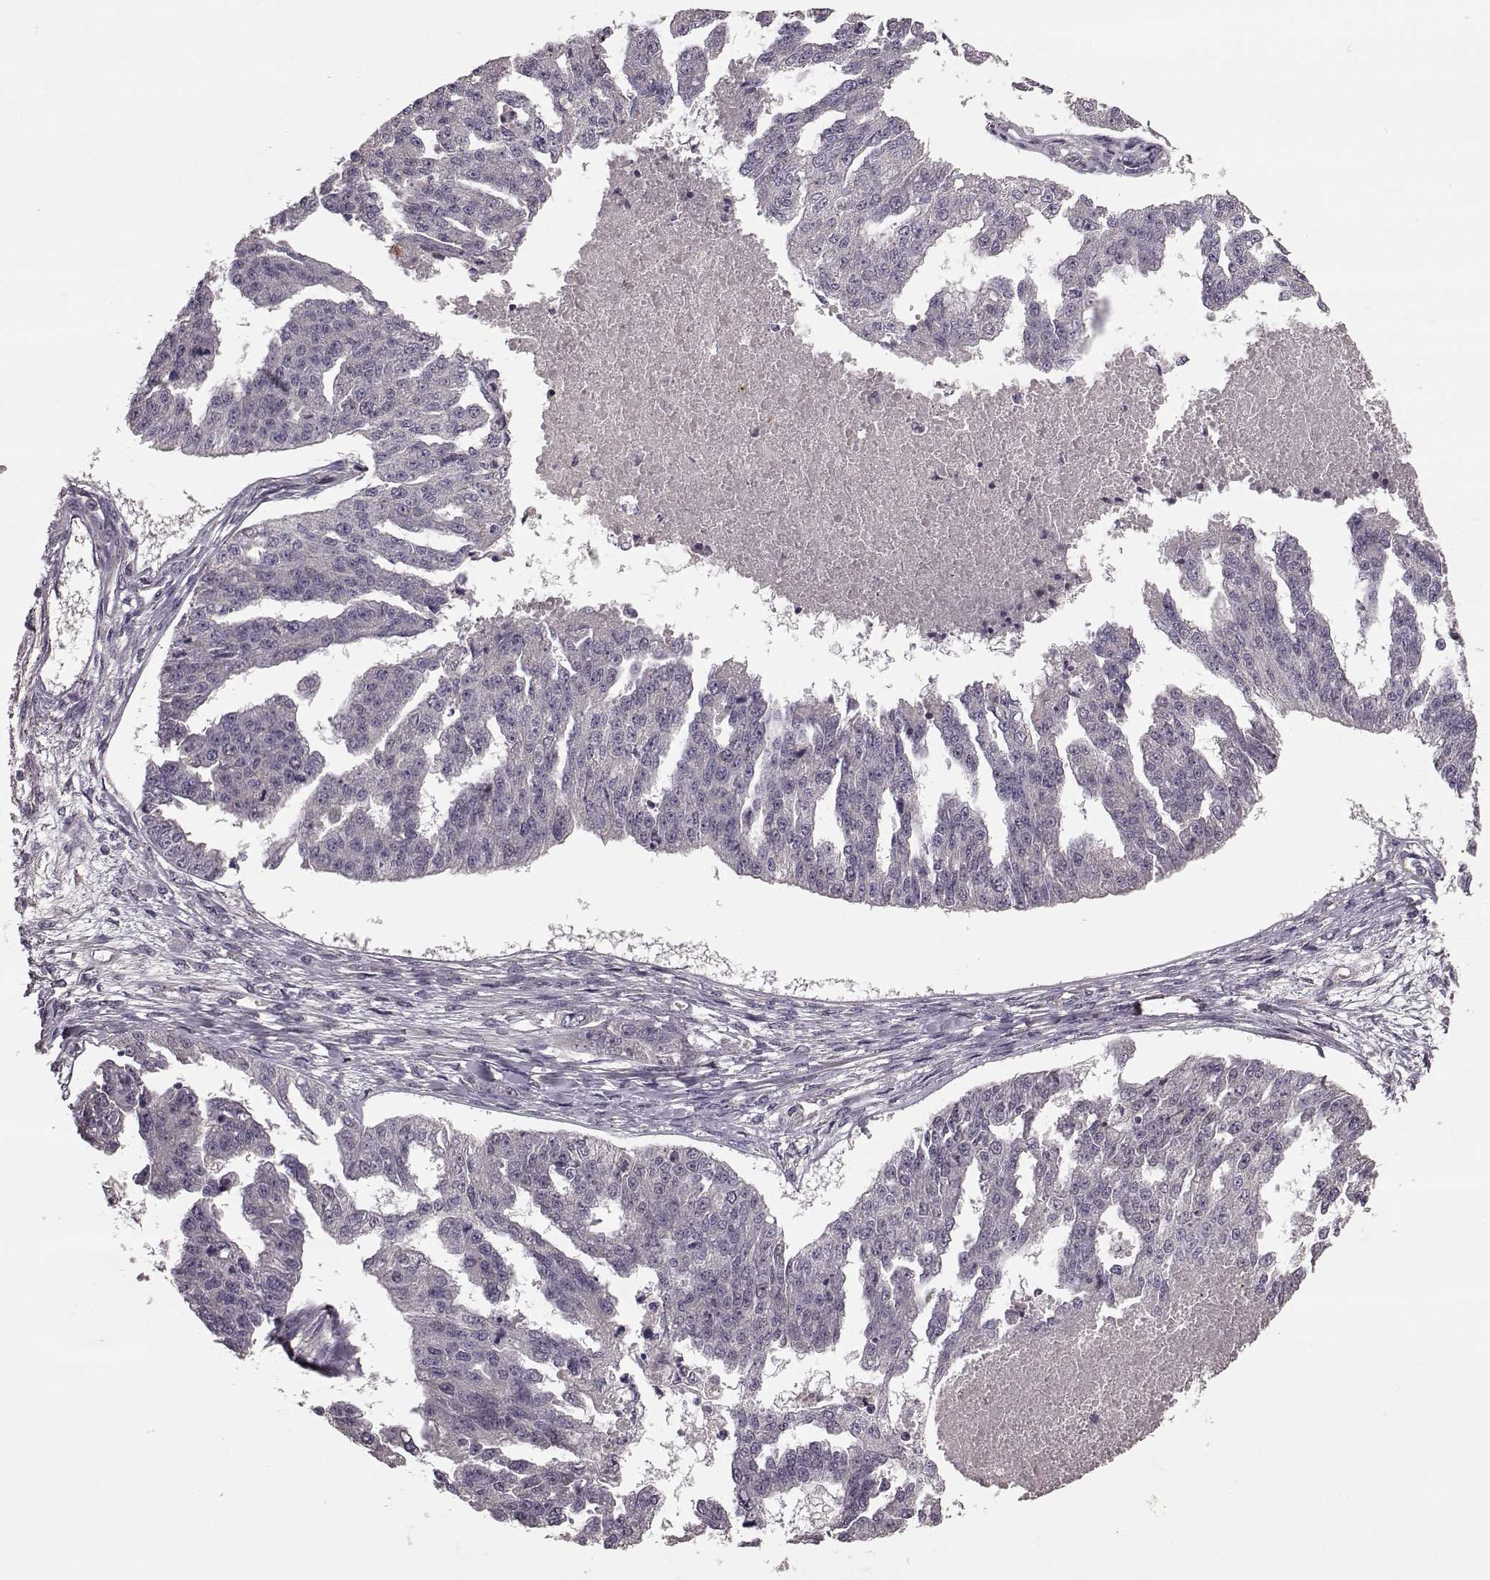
{"staining": {"intensity": "negative", "quantity": "none", "location": "none"}, "tissue": "ovarian cancer", "cell_type": "Tumor cells", "image_type": "cancer", "snomed": [{"axis": "morphology", "description": "Cystadenocarcinoma, serous, NOS"}, {"axis": "topography", "description": "Ovary"}], "caption": "This is an immunohistochemistry (IHC) micrograph of human serous cystadenocarcinoma (ovarian). There is no positivity in tumor cells.", "gene": "NTF3", "patient": {"sex": "female", "age": 58}}